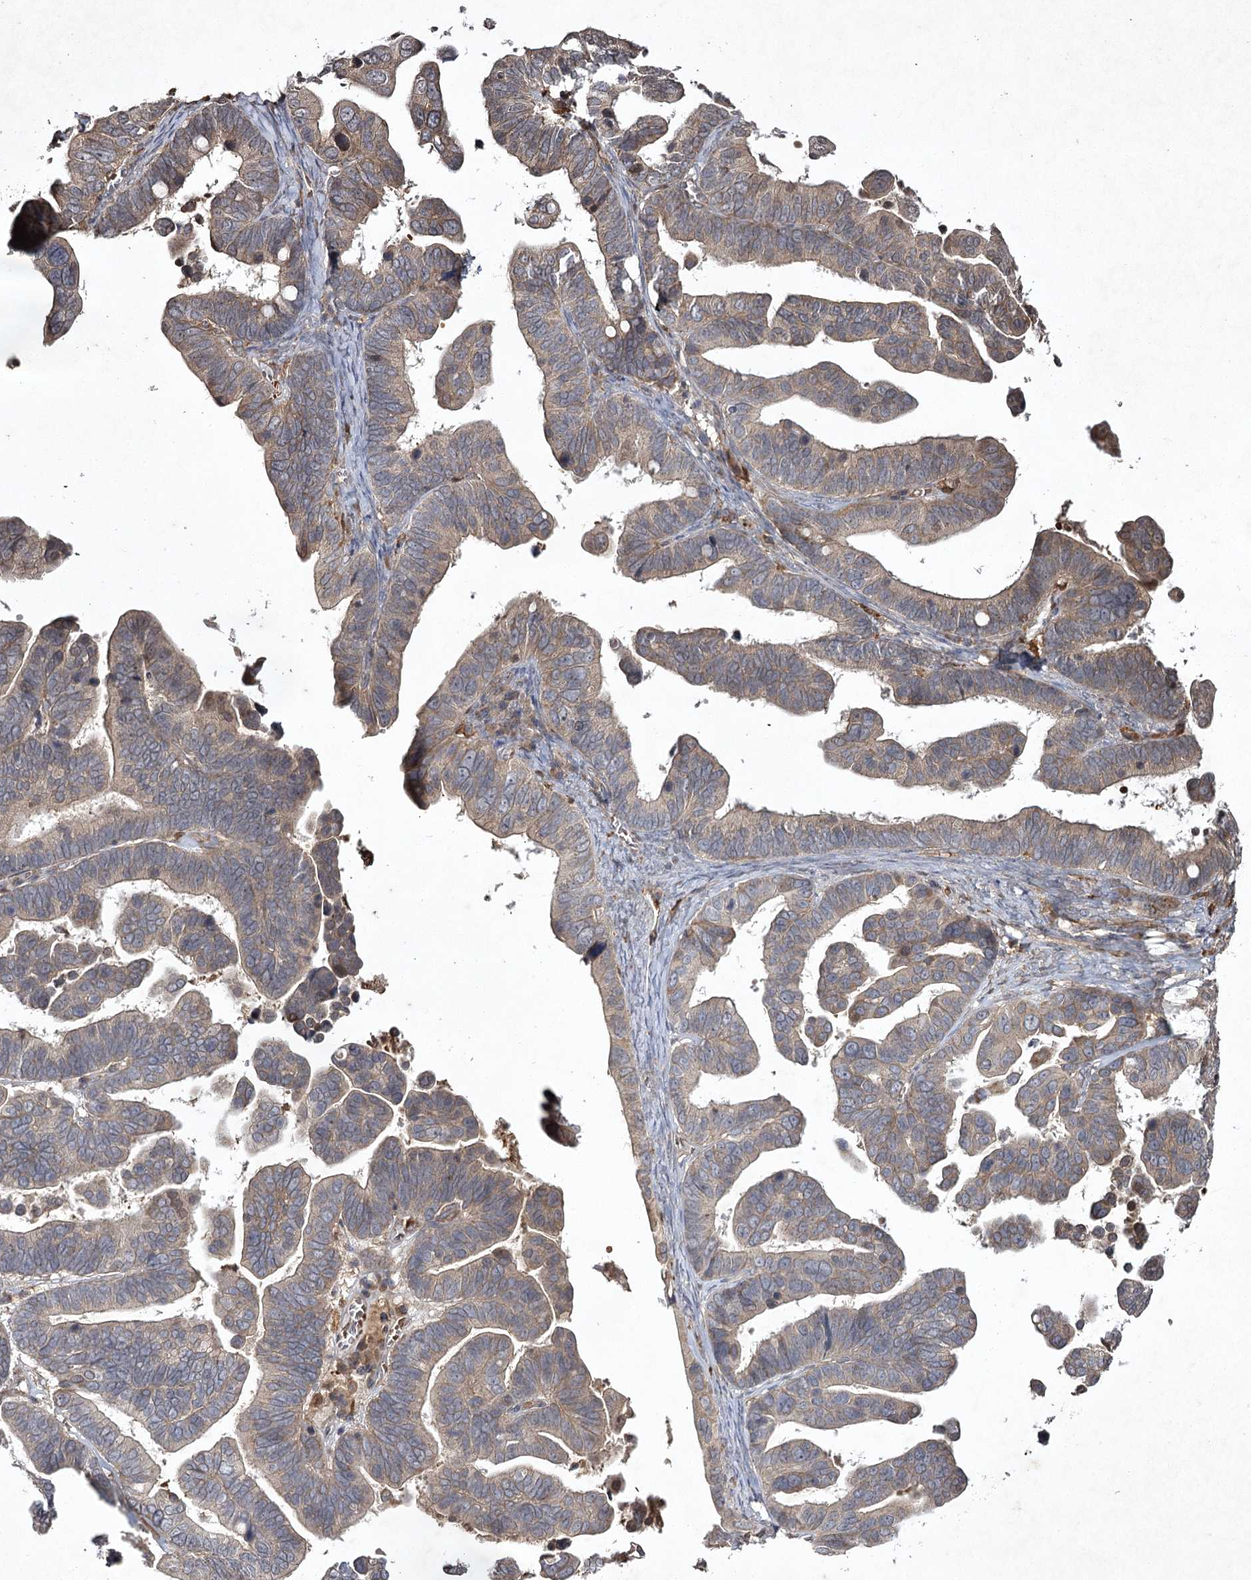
{"staining": {"intensity": "weak", "quantity": "<25%", "location": "cytoplasmic/membranous"}, "tissue": "ovarian cancer", "cell_type": "Tumor cells", "image_type": "cancer", "snomed": [{"axis": "morphology", "description": "Cystadenocarcinoma, serous, NOS"}, {"axis": "topography", "description": "Ovary"}], "caption": "DAB immunohistochemical staining of ovarian serous cystadenocarcinoma demonstrates no significant staining in tumor cells. (Stains: DAB immunohistochemistry (IHC) with hematoxylin counter stain, Microscopy: brightfield microscopy at high magnification).", "gene": "CYP2B6", "patient": {"sex": "female", "age": 56}}